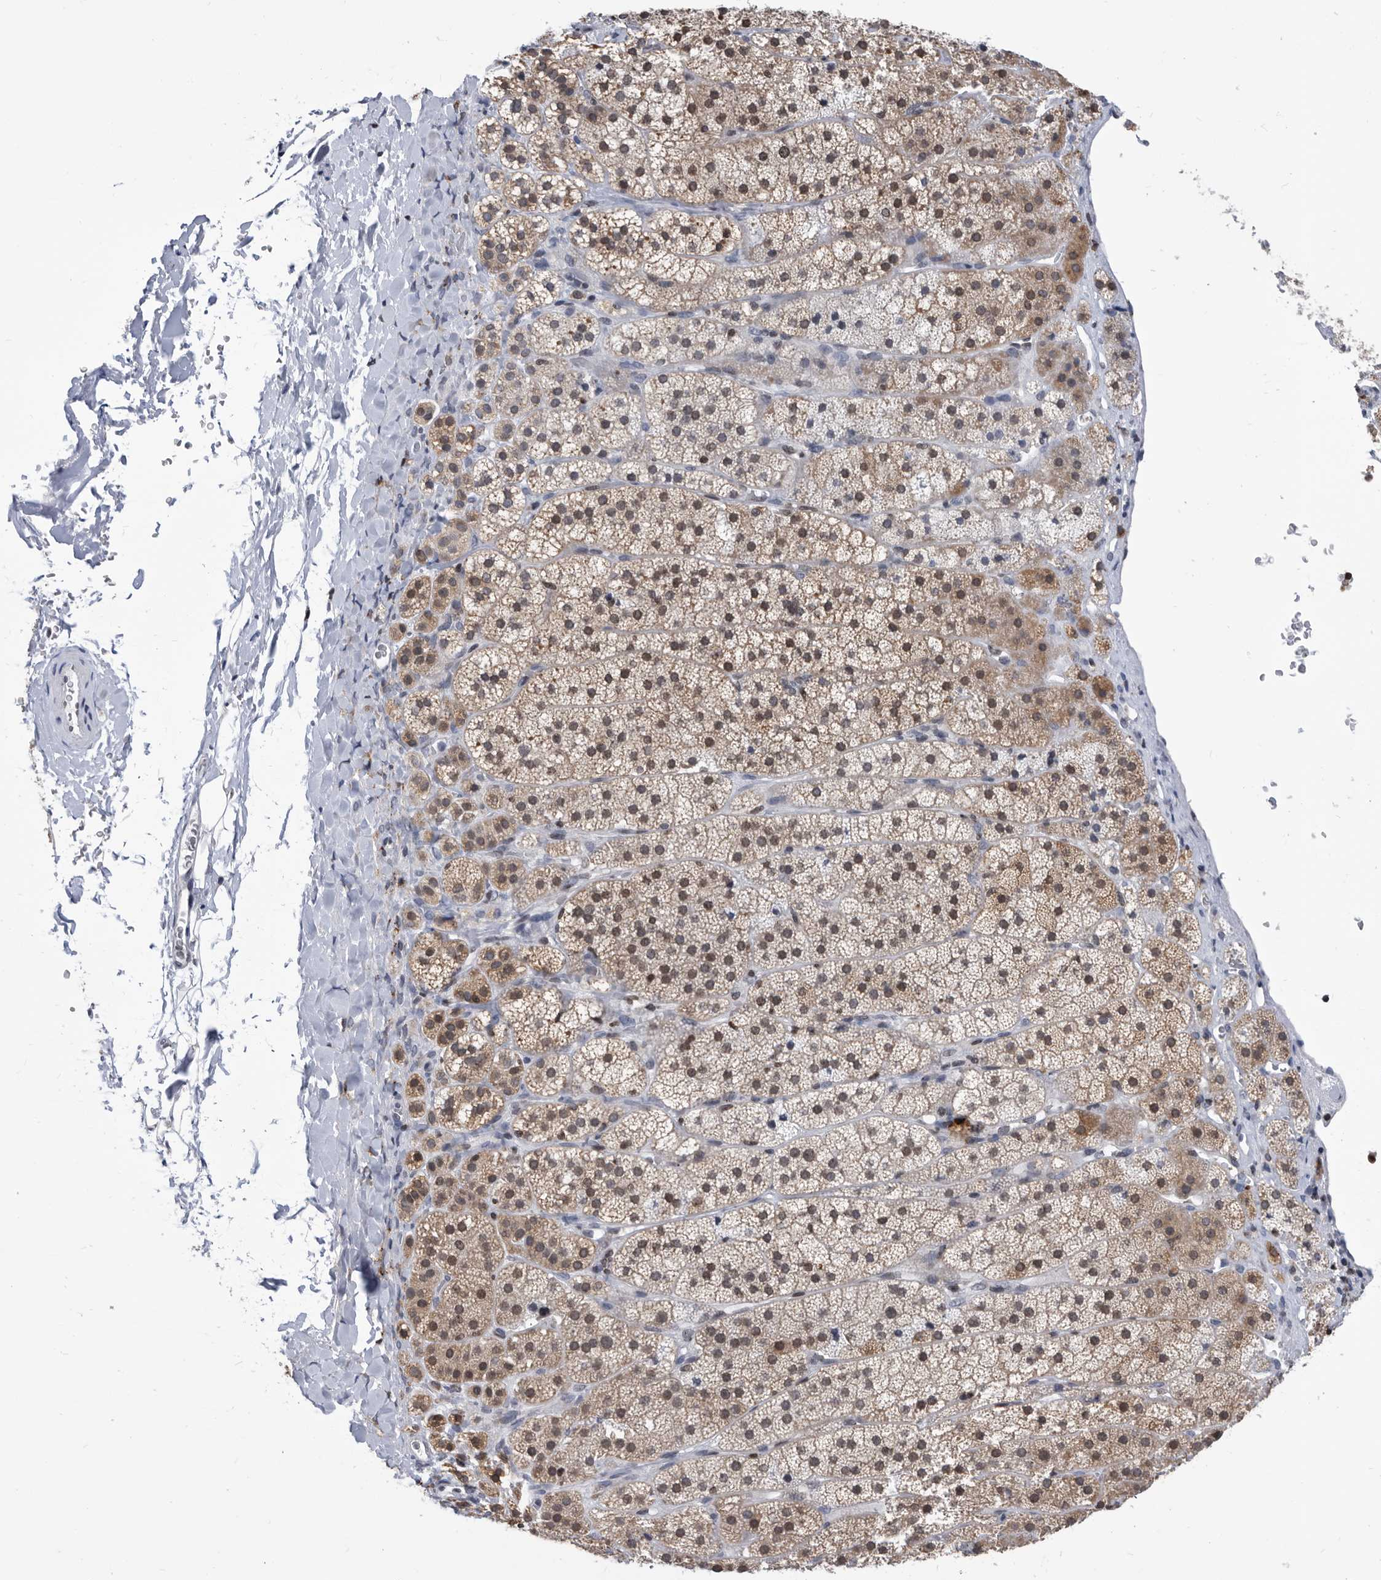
{"staining": {"intensity": "moderate", "quantity": ">75%", "location": "cytoplasmic/membranous,nuclear"}, "tissue": "adrenal gland", "cell_type": "Glandular cells", "image_type": "normal", "snomed": [{"axis": "morphology", "description": "Normal tissue, NOS"}, {"axis": "topography", "description": "Adrenal gland"}], "caption": "A histopathology image of human adrenal gland stained for a protein demonstrates moderate cytoplasmic/membranous,nuclear brown staining in glandular cells. (brown staining indicates protein expression, while blue staining denotes nuclei).", "gene": "TSTD1", "patient": {"sex": "female", "age": 44}}